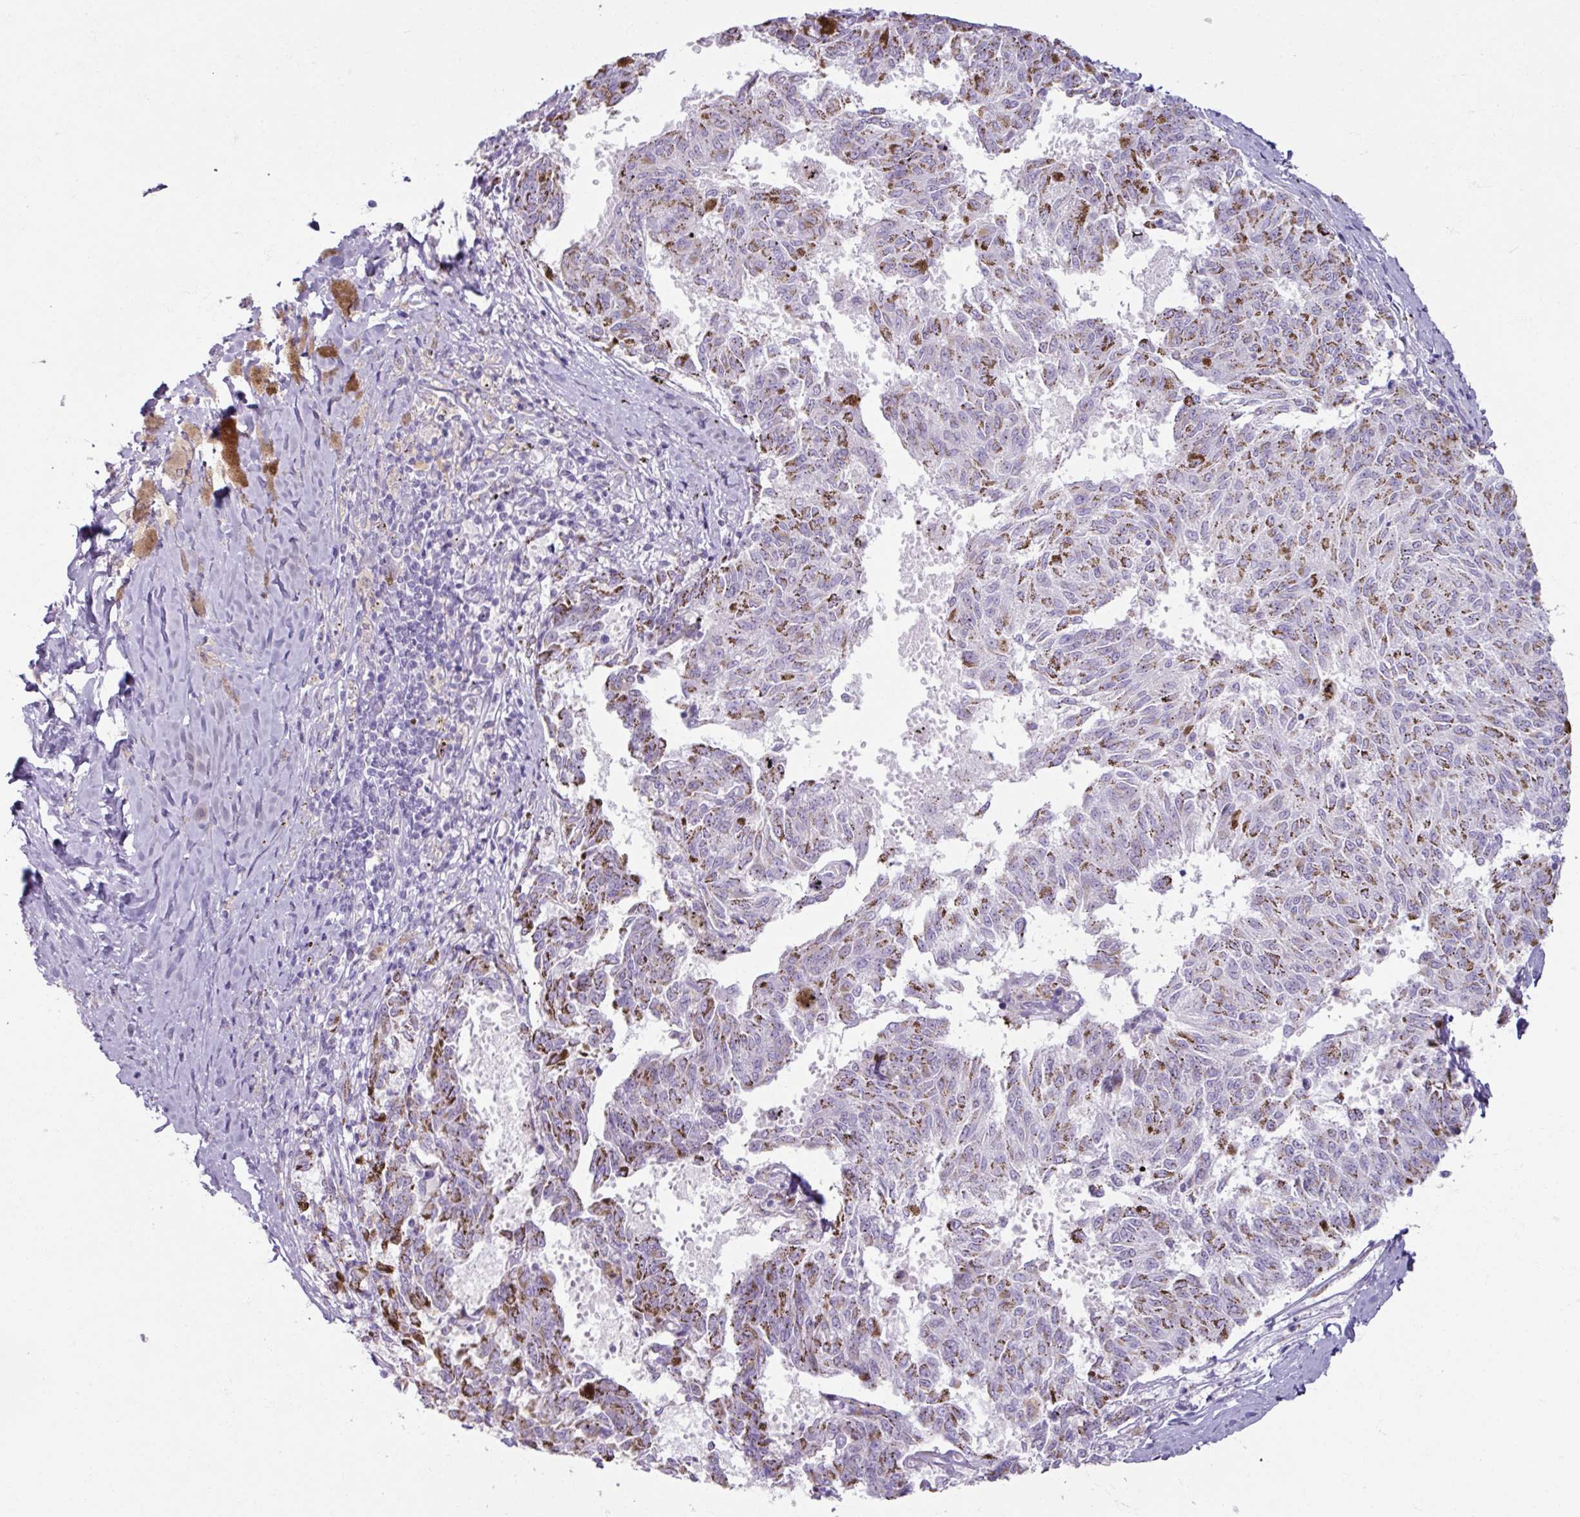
{"staining": {"intensity": "negative", "quantity": "none", "location": "none"}, "tissue": "melanoma", "cell_type": "Tumor cells", "image_type": "cancer", "snomed": [{"axis": "morphology", "description": "Malignant melanoma, NOS"}, {"axis": "topography", "description": "Skin"}], "caption": "Tumor cells are negative for protein expression in human melanoma. Brightfield microscopy of immunohistochemistry (IHC) stained with DAB (brown) and hematoxylin (blue), captured at high magnification.", "gene": "SLC27A5", "patient": {"sex": "female", "age": 72}}